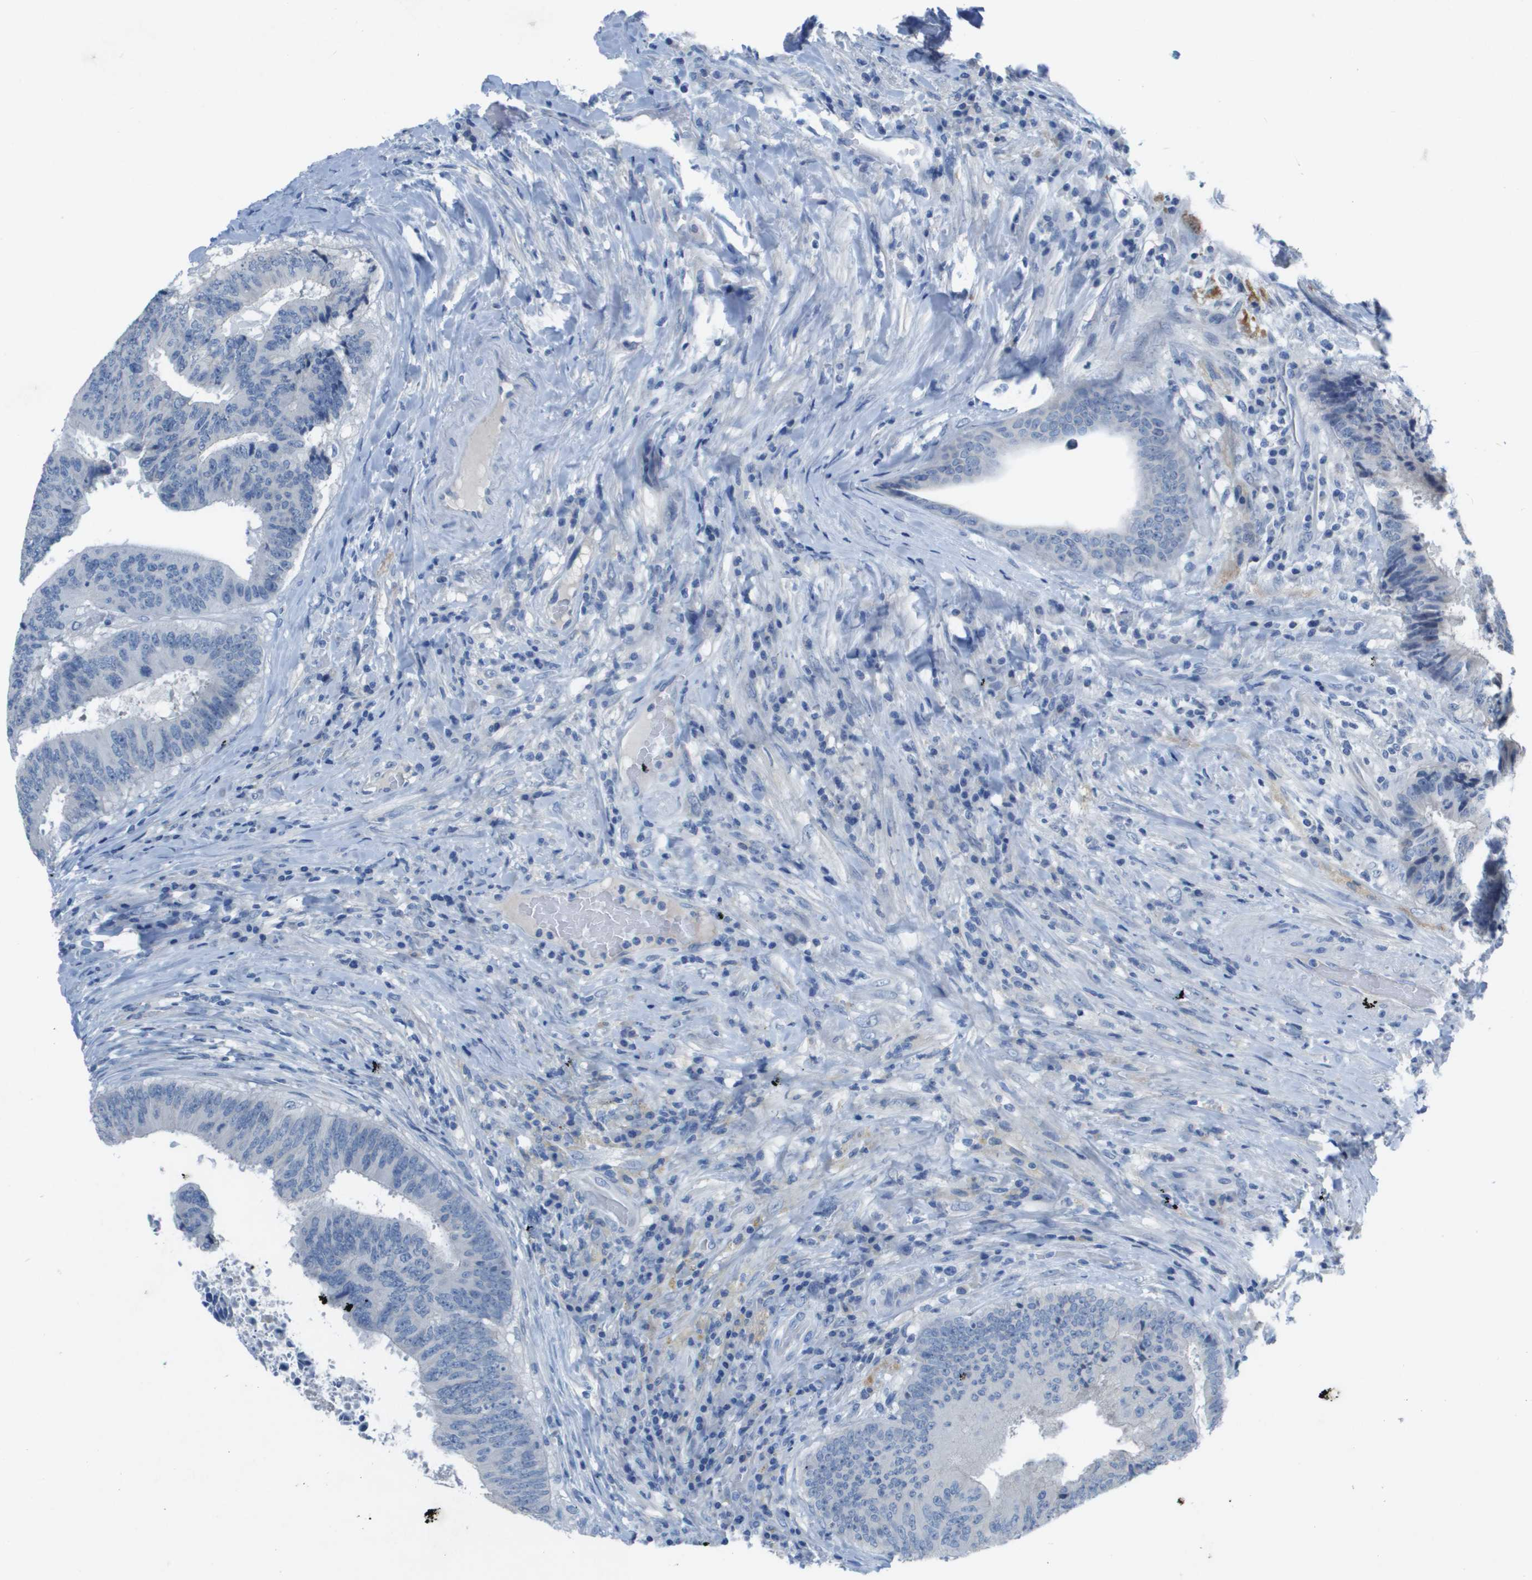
{"staining": {"intensity": "negative", "quantity": "none", "location": "none"}, "tissue": "colorectal cancer", "cell_type": "Tumor cells", "image_type": "cancer", "snomed": [{"axis": "morphology", "description": "Adenocarcinoma, NOS"}, {"axis": "topography", "description": "Rectum"}], "caption": "Immunohistochemical staining of colorectal cancer reveals no significant staining in tumor cells.", "gene": "NCS1", "patient": {"sex": "male", "age": 72}}